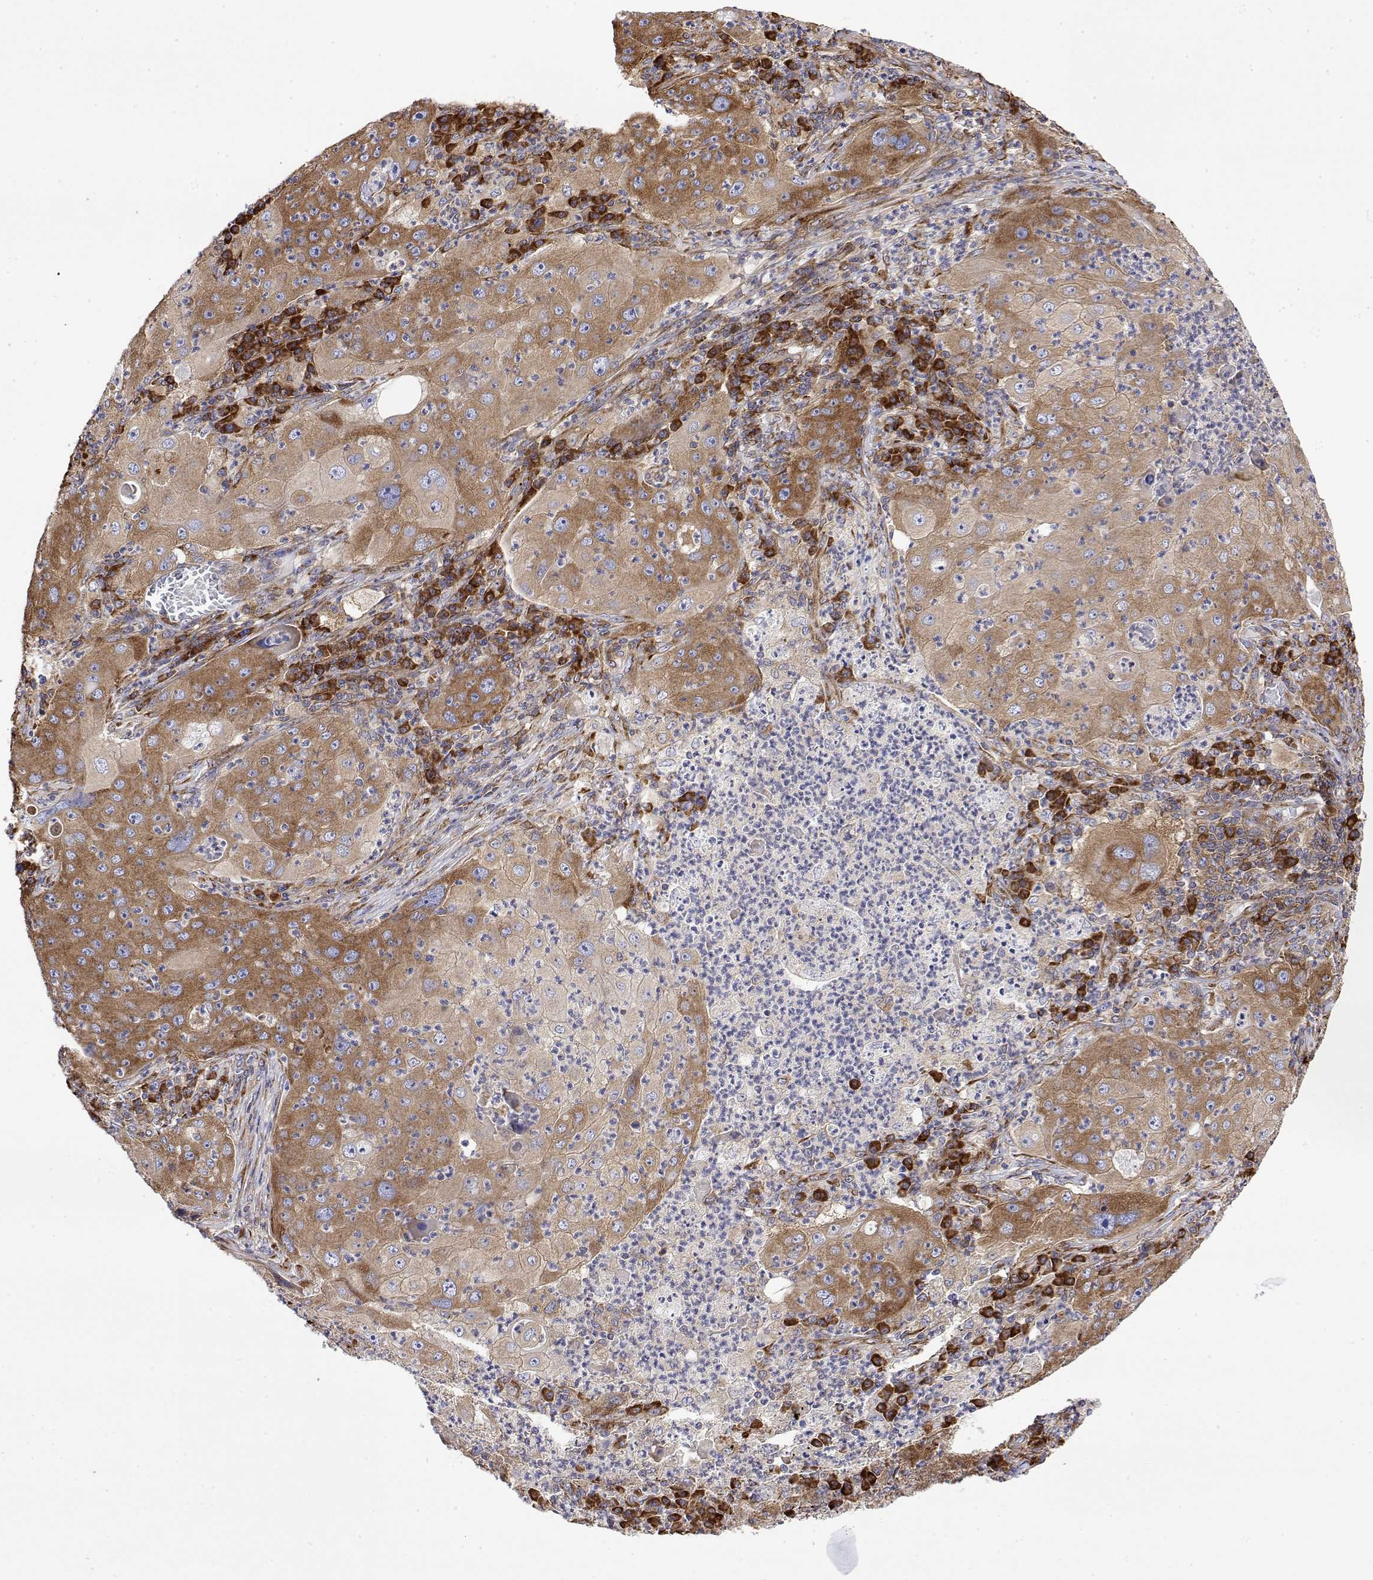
{"staining": {"intensity": "moderate", "quantity": ">75%", "location": "cytoplasmic/membranous"}, "tissue": "lung cancer", "cell_type": "Tumor cells", "image_type": "cancer", "snomed": [{"axis": "morphology", "description": "Squamous cell carcinoma, NOS"}, {"axis": "topography", "description": "Lung"}], "caption": "Brown immunohistochemical staining in human lung cancer (squamous cell carcinoma) exhibits moderate cytoplasmic/membranous positivity in approximately >75% of tumor cells.", "gene": "EEF1G", "patient": {"sex": "female", "age": 59}}